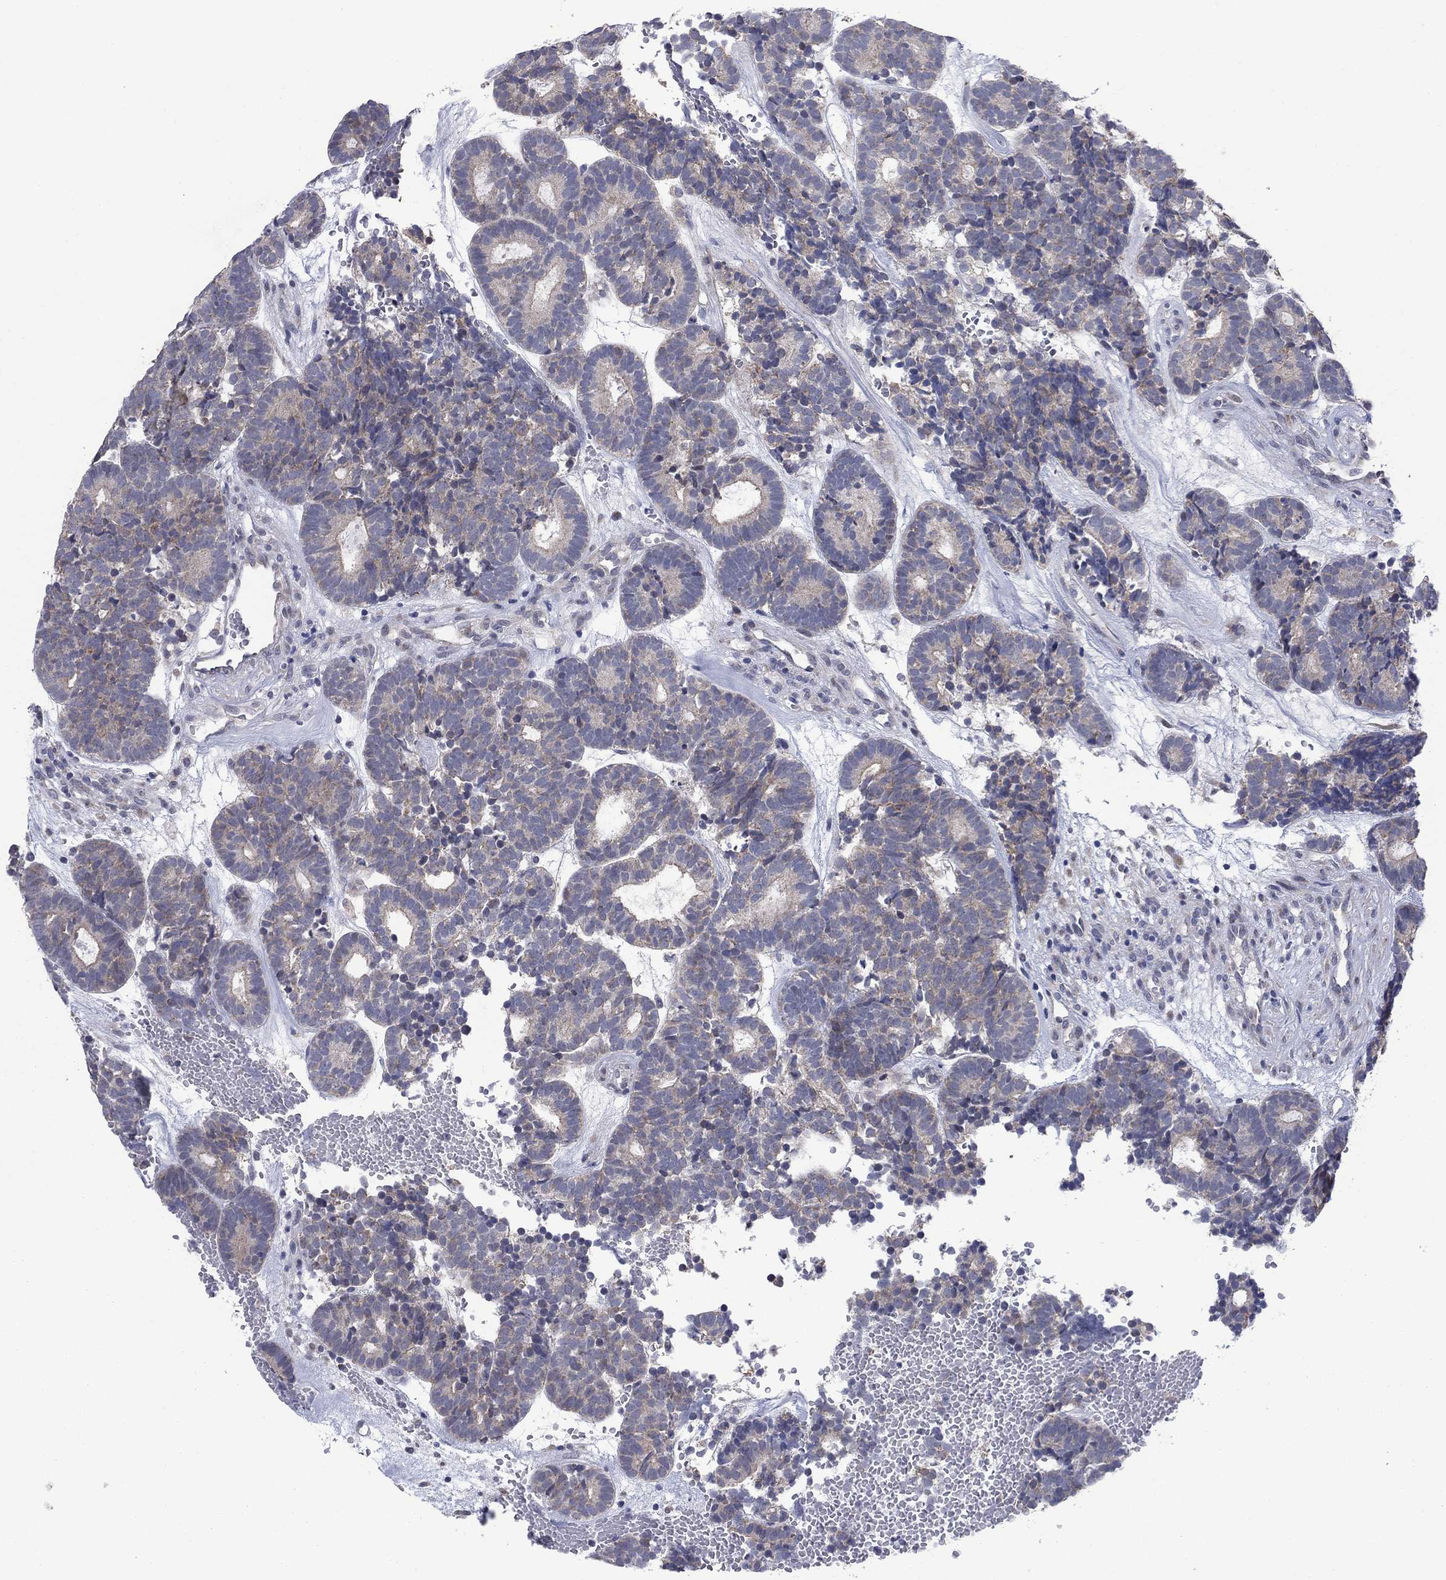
{"staining": {"intensity": "negative", "quantity": "none", "location": "none"}, "tissue": "head and neck cancer", "cell_type": "Tumor cells", "image_type": "cancer", "snomed": [{"axis": "morphology", "description": "Adenocarcinoma, NOS"}, {"axis": "topography", "description": "Head-Neck"}], "caption": "This image is of head and neck cancer stained with IHC to label a protein in brown with the nuclei are counter-stained blue. There is no expression in tumor cells.", "gene": "SDC1", "patient": {"sex": "female", "age": 81}}